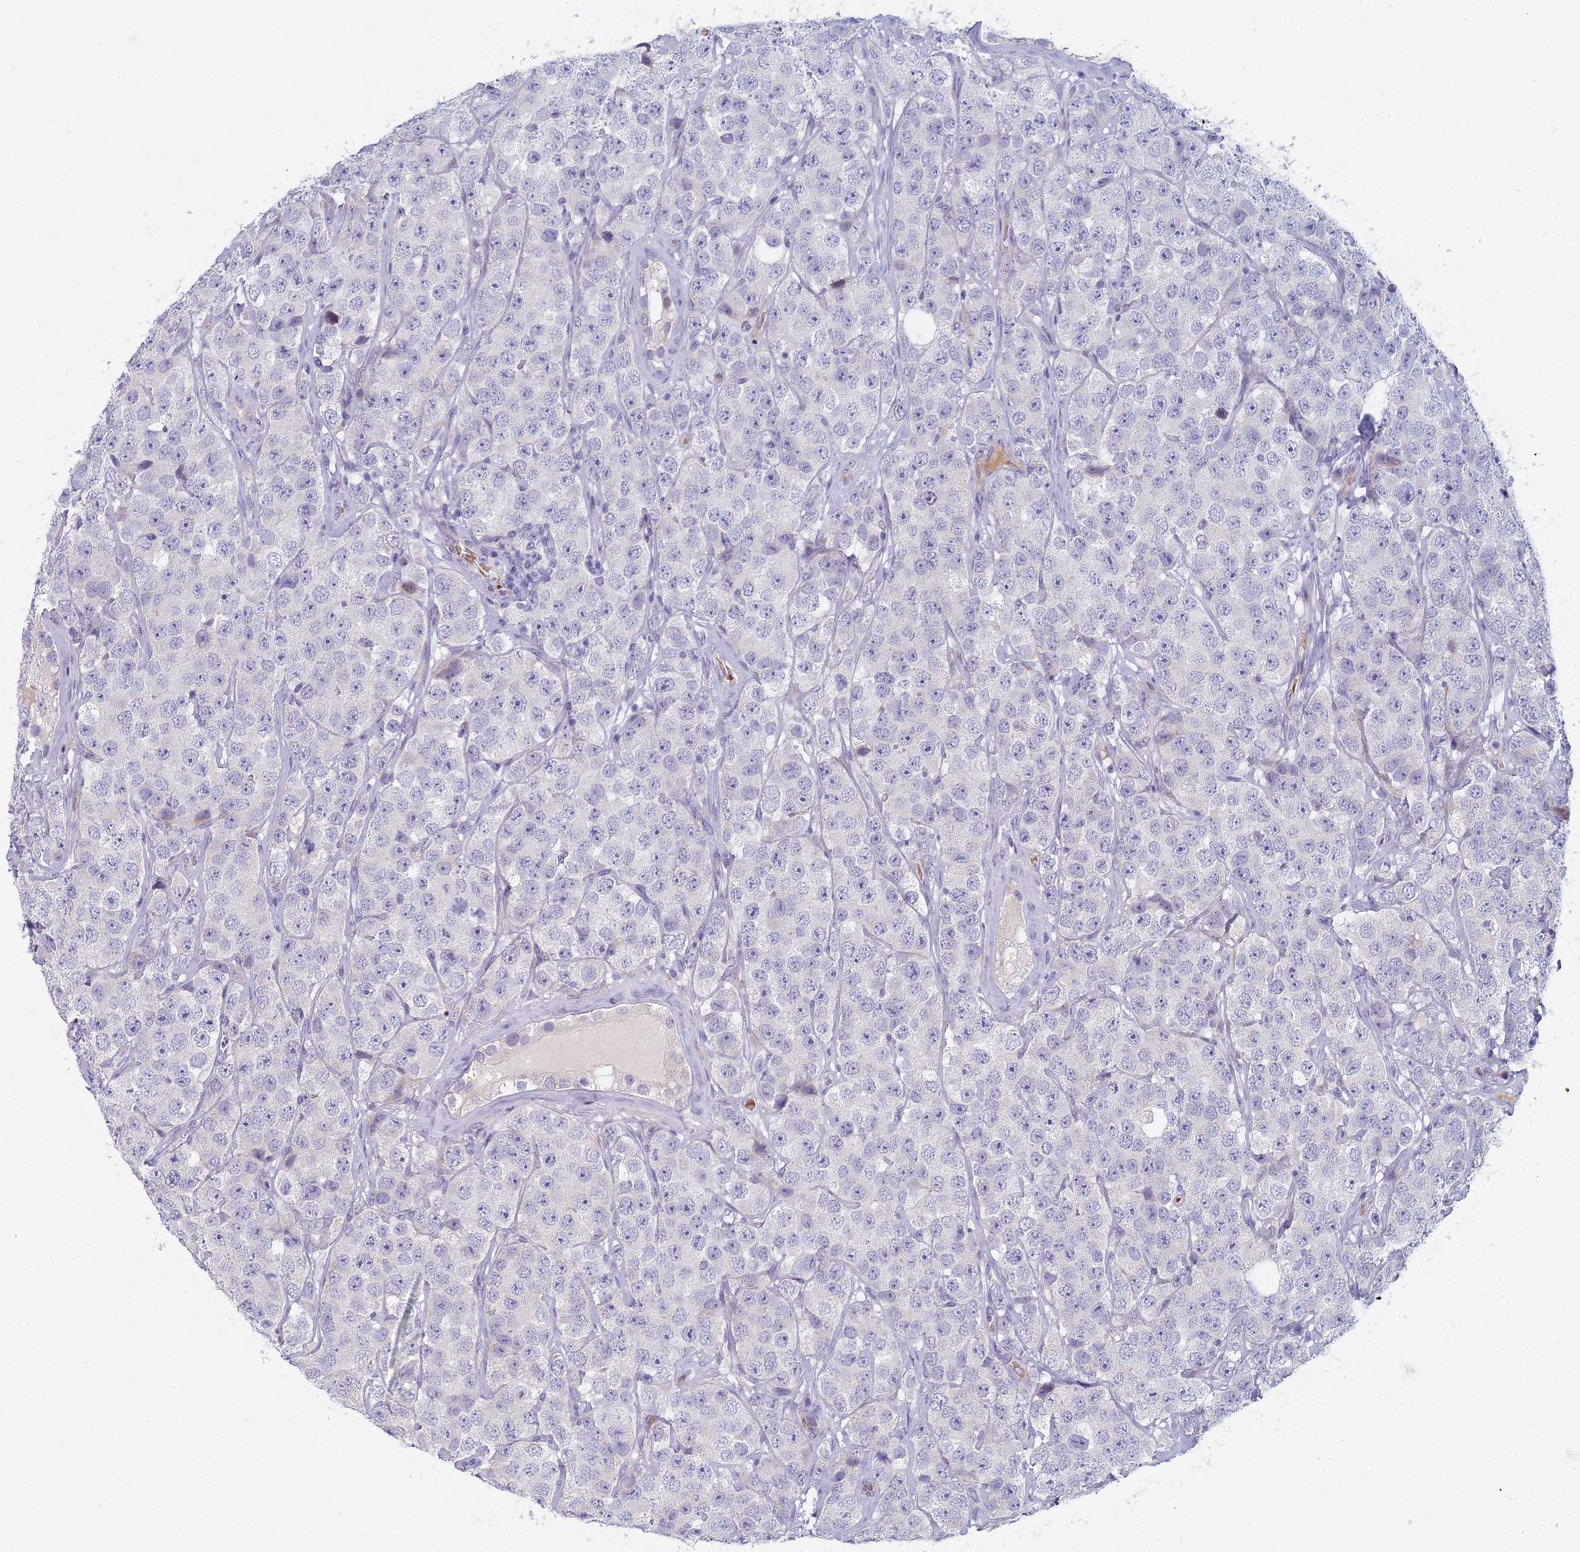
{"staining": {"intensity": "negative", "quantity": "none", "location": "none"}, "tissue": "testis cancer", "cell_type": "Tumor cells", "image_type": "cancer", "snomed": [{"axis": "morphology", "description": "Seminoma, NOS"}, {"axis": "topography", "description": "Testis"}], "caption": "Immunohistochemistry (IHC) photomicrograph of neoplastic tissue: human testis seminoma stained with DAB exhibits no significant protein positivity in tumor cells.", "gene": "ARL15", "patient": {"sex": "male", "age": 28}}